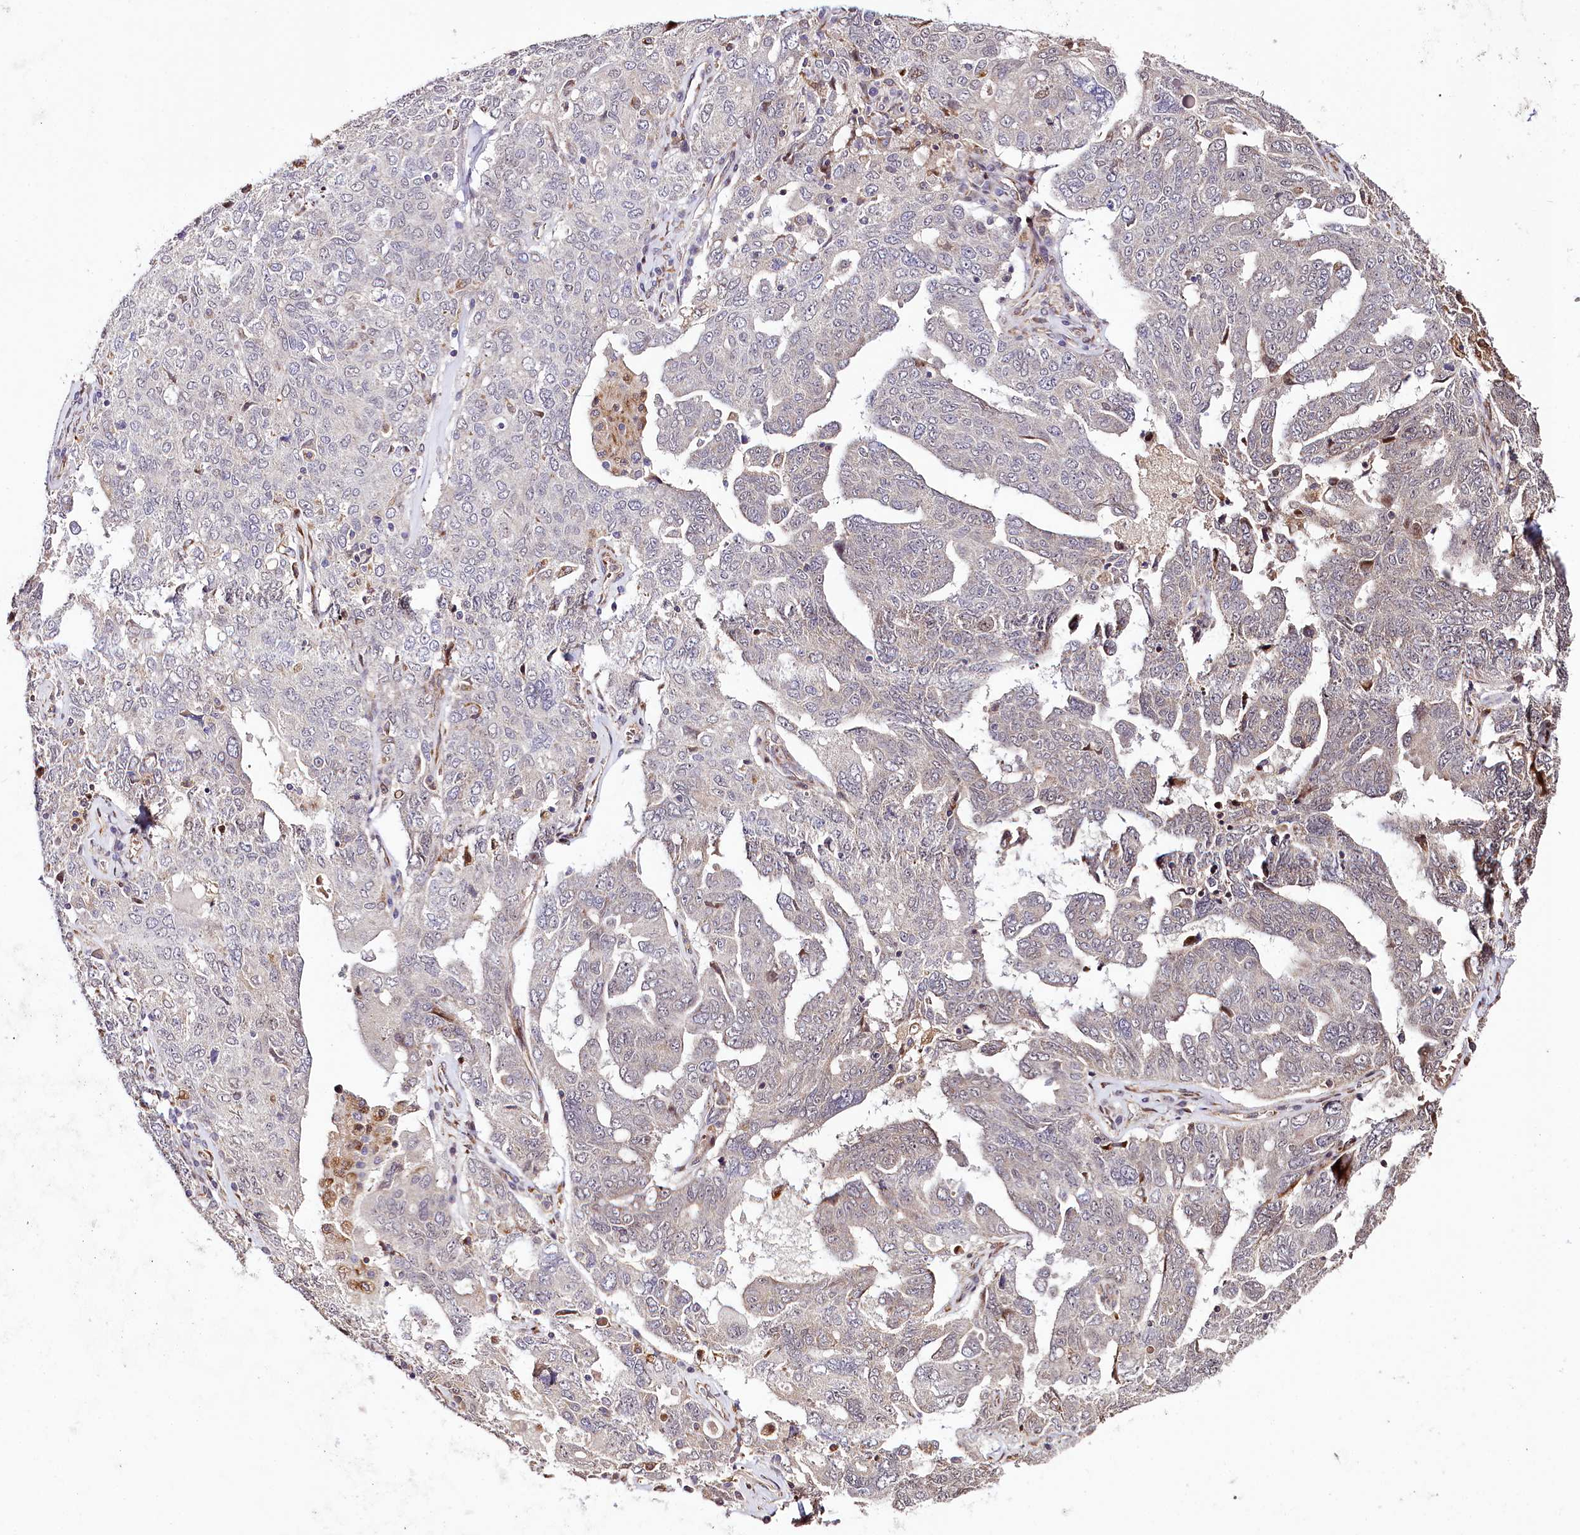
{"staining": {"intensity": "negative", "quantity": "none", "location": "none"}, "tissue": "ovarian cancer", "cell_type": "Tumor cells", "image_type": "cancer", "snomed": [{"axis": "morphology", "description": "Carcinoma, endometroid"}, {"axis": "topography", "description": "Ovary"}], "caption": "Protein analysis of ovarian cancer displays no significant positivity in tumor cells. (Immunohistochemistry (ihc), brightfield microscopy, high magnification).", "gene": "CUTC", "patient": {"sex": "female", "age": 62}}